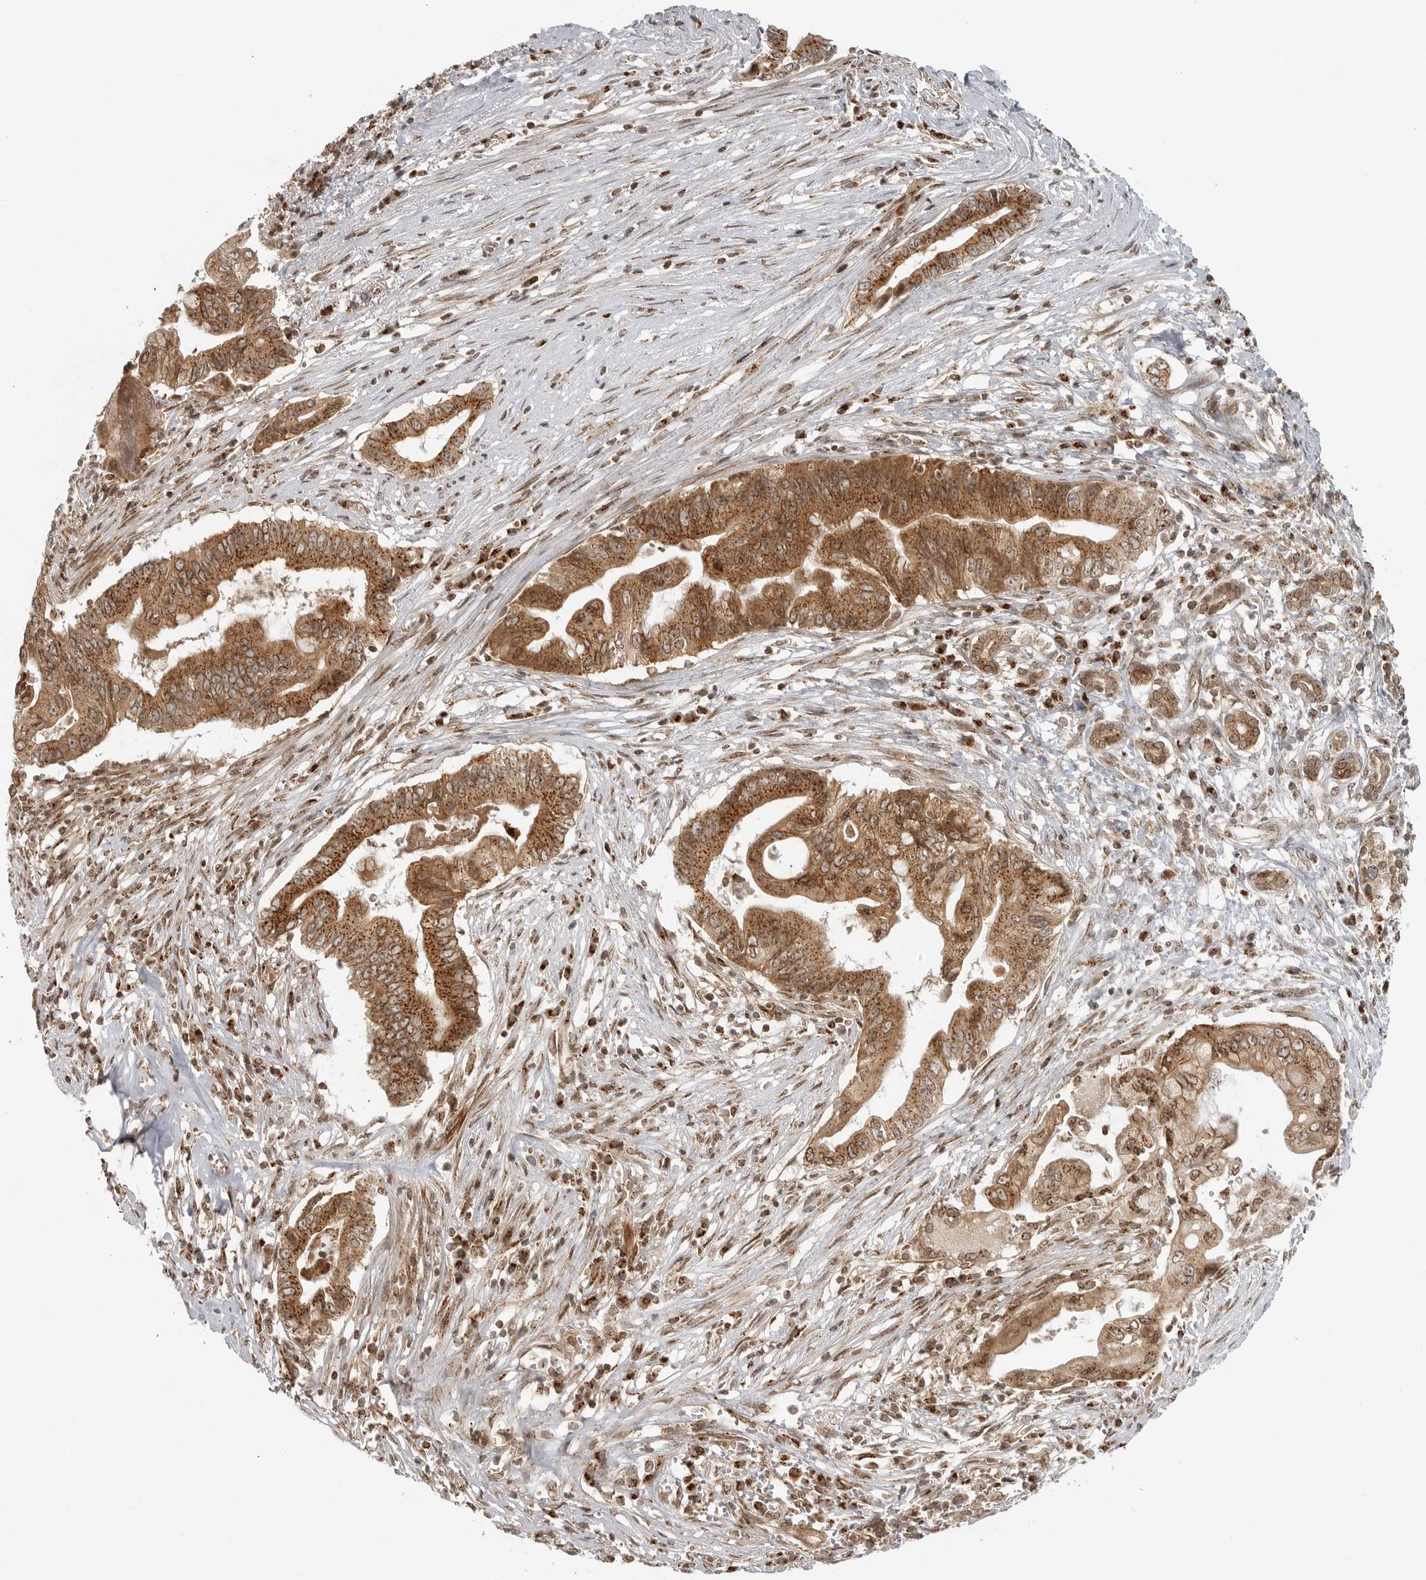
{"staining": {"intensity": "moderate", "quantity": ">75%", "location": "cytoplasmic/membranous"}, "tissue": "pancreatic cancer", "cell_type": "Tumor cells", "image_type": "cancer", "snomed": [{"axis": "morphology", "description": "Adenocarcinoma, NOS"}, {"axis": "topography", "description": "Pancreas"}], "caption": "Approximately >75% of tumor cells in human adenocarcinoma (pancreatic) reveal moderate cytoplasmic/membranous protein expression as visualized by brown immunohistochemical staining.", "gene": "COPA", "patient": {"sex": "male", "age": 78}}